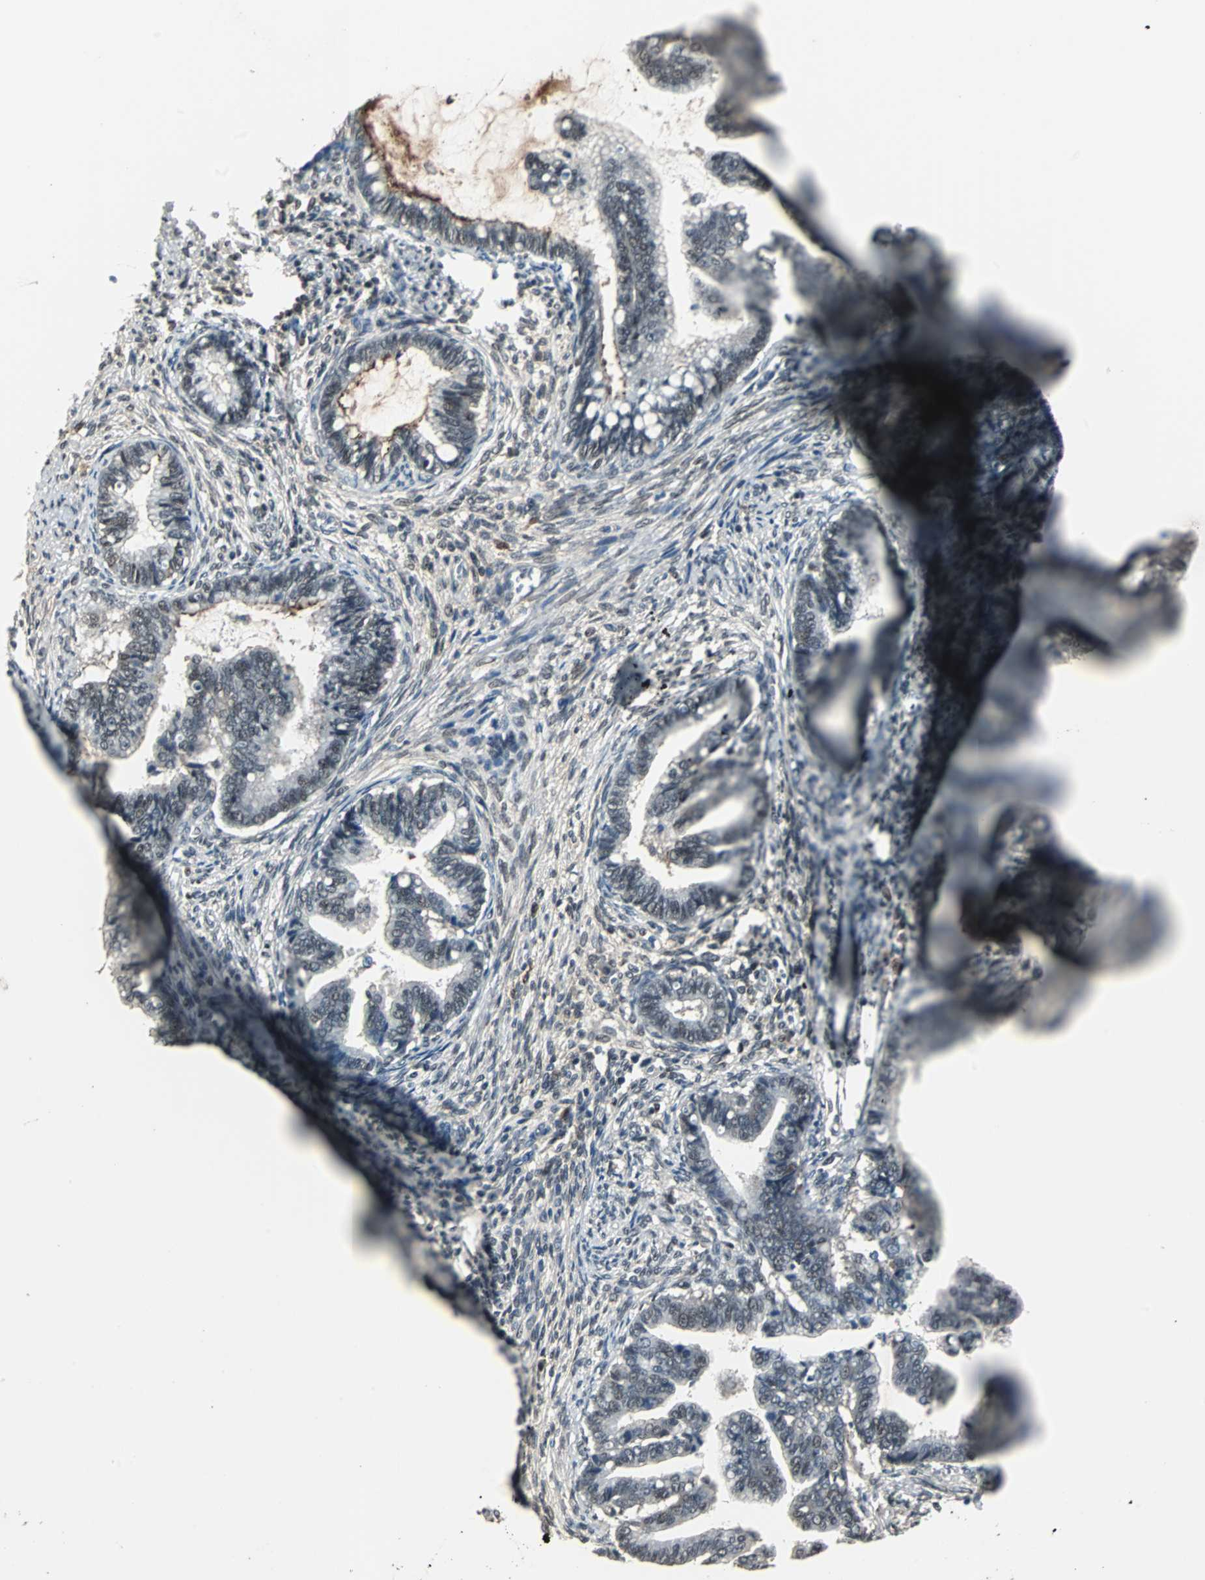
{"staining": {"intensity": "moderate", "quantity": "<25%", "location": "cytoplasmic/membranous"}, "tissue": "cervical cancer", "cell_type": "Tumor cells", "image_type": "cancer", "snomed": [{"axis": "morphology", "description": "Adenocarcinoma, NOS"}, {"axis": "topography", "description": "Cervix"}], "caption": "The image reveals a brown stain indicating the presence of a protein in the cytoplasmic/membranous of tumor cells in cervical cancer (adenocarcinoma).", "gene": "MKX", "patient": {"sex": "female", "age": 44}}